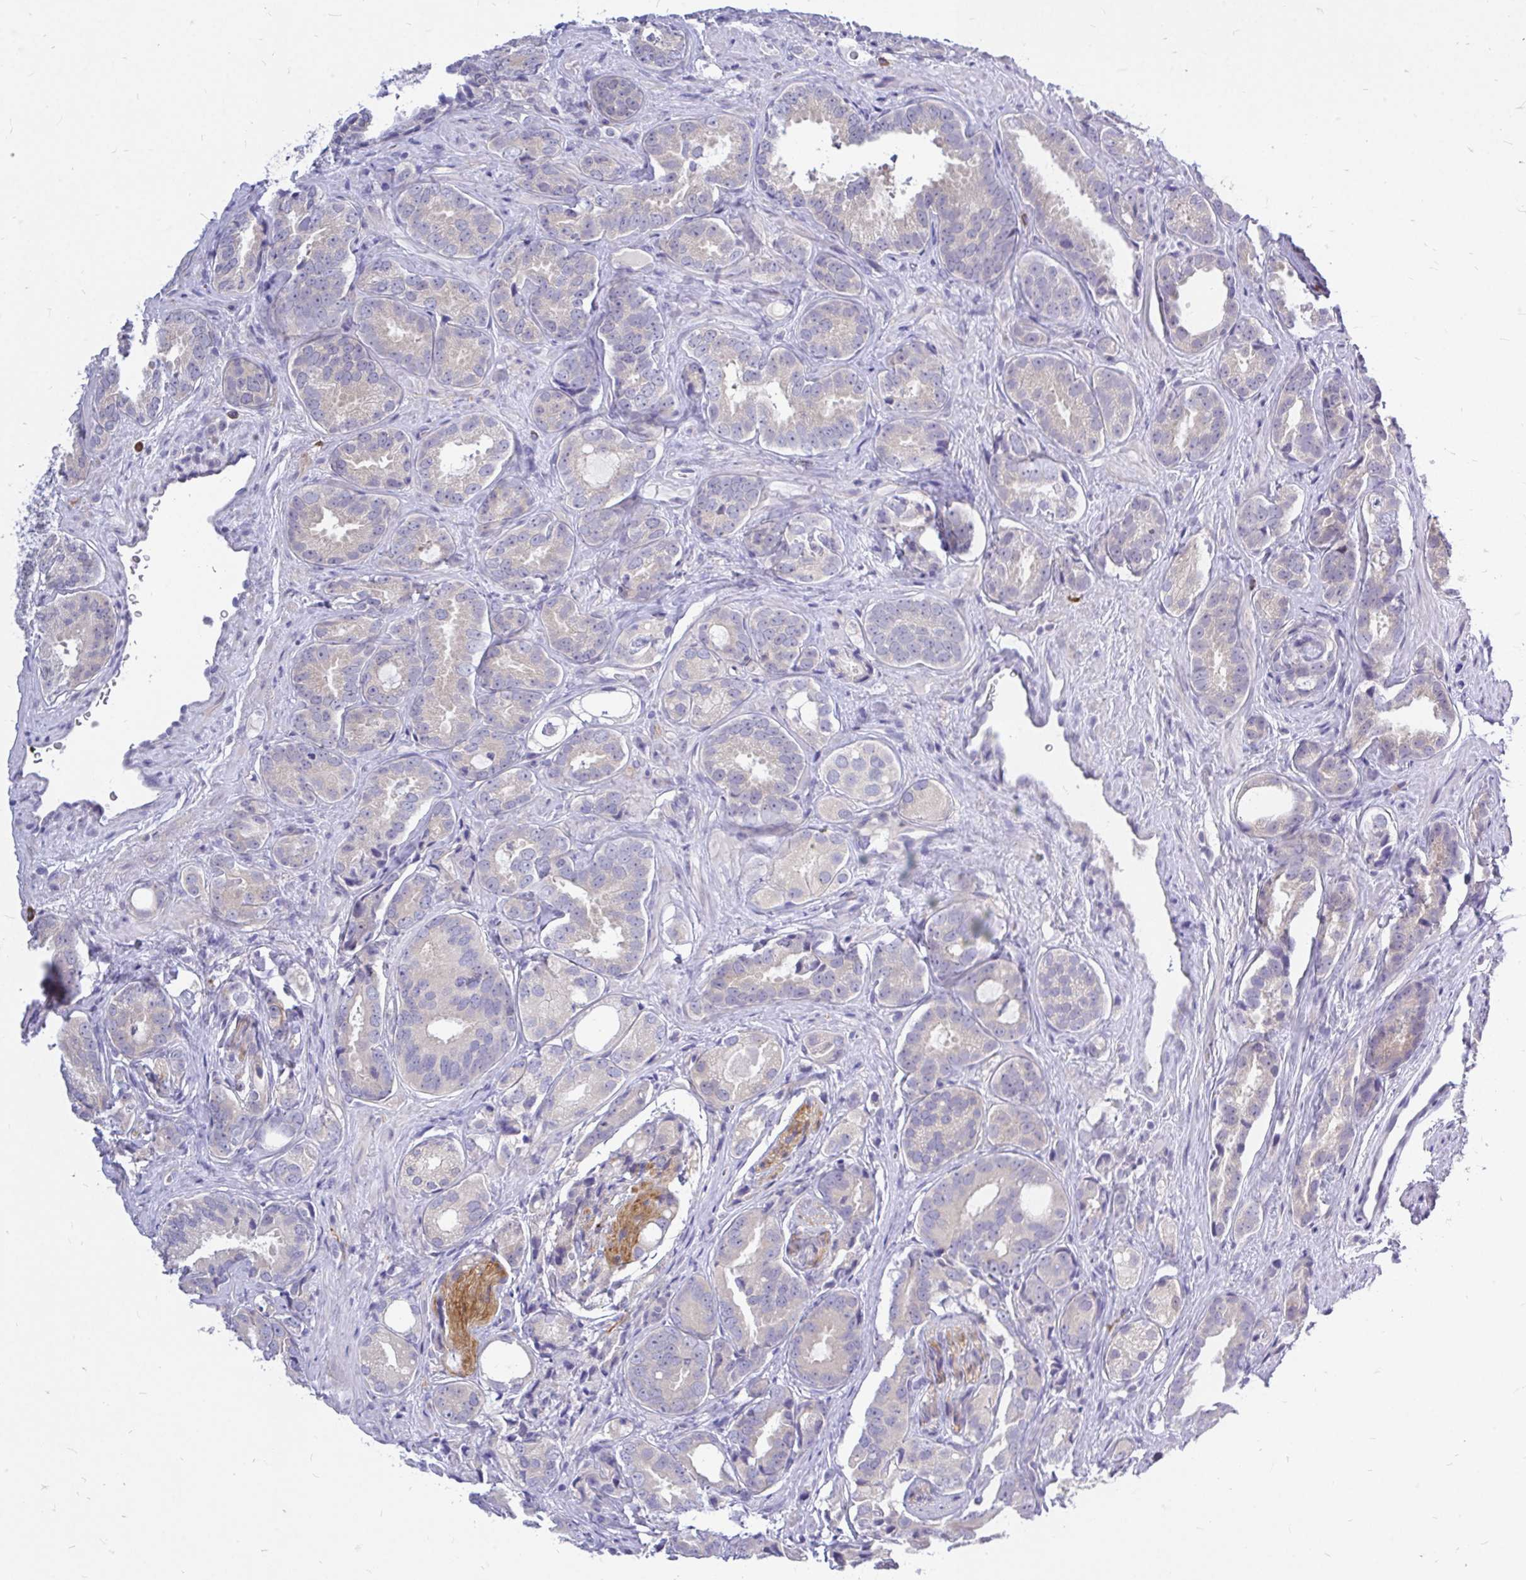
{"staining": {"intensity": "negative", "quantity": "none", "location": "none"}, "tissue": "prostate cancer", "cell_type": "Tumor cells", "image_type": "cancer", "snomed": [{"axis": "morphology", "description": "Adenocarcinoma, High grade"}, {"axis": "topography", "description": "Prostate"}], "caption": "DAB (3,3'-diaminobenzidine) immunohistochemical staining of prostate cancer (high-grade adenocarcinoma) demonstrates no significant staining in tumor cells.", "gene": "MAP1LC3A", "patient": {"sex": "male", "age": 71}}